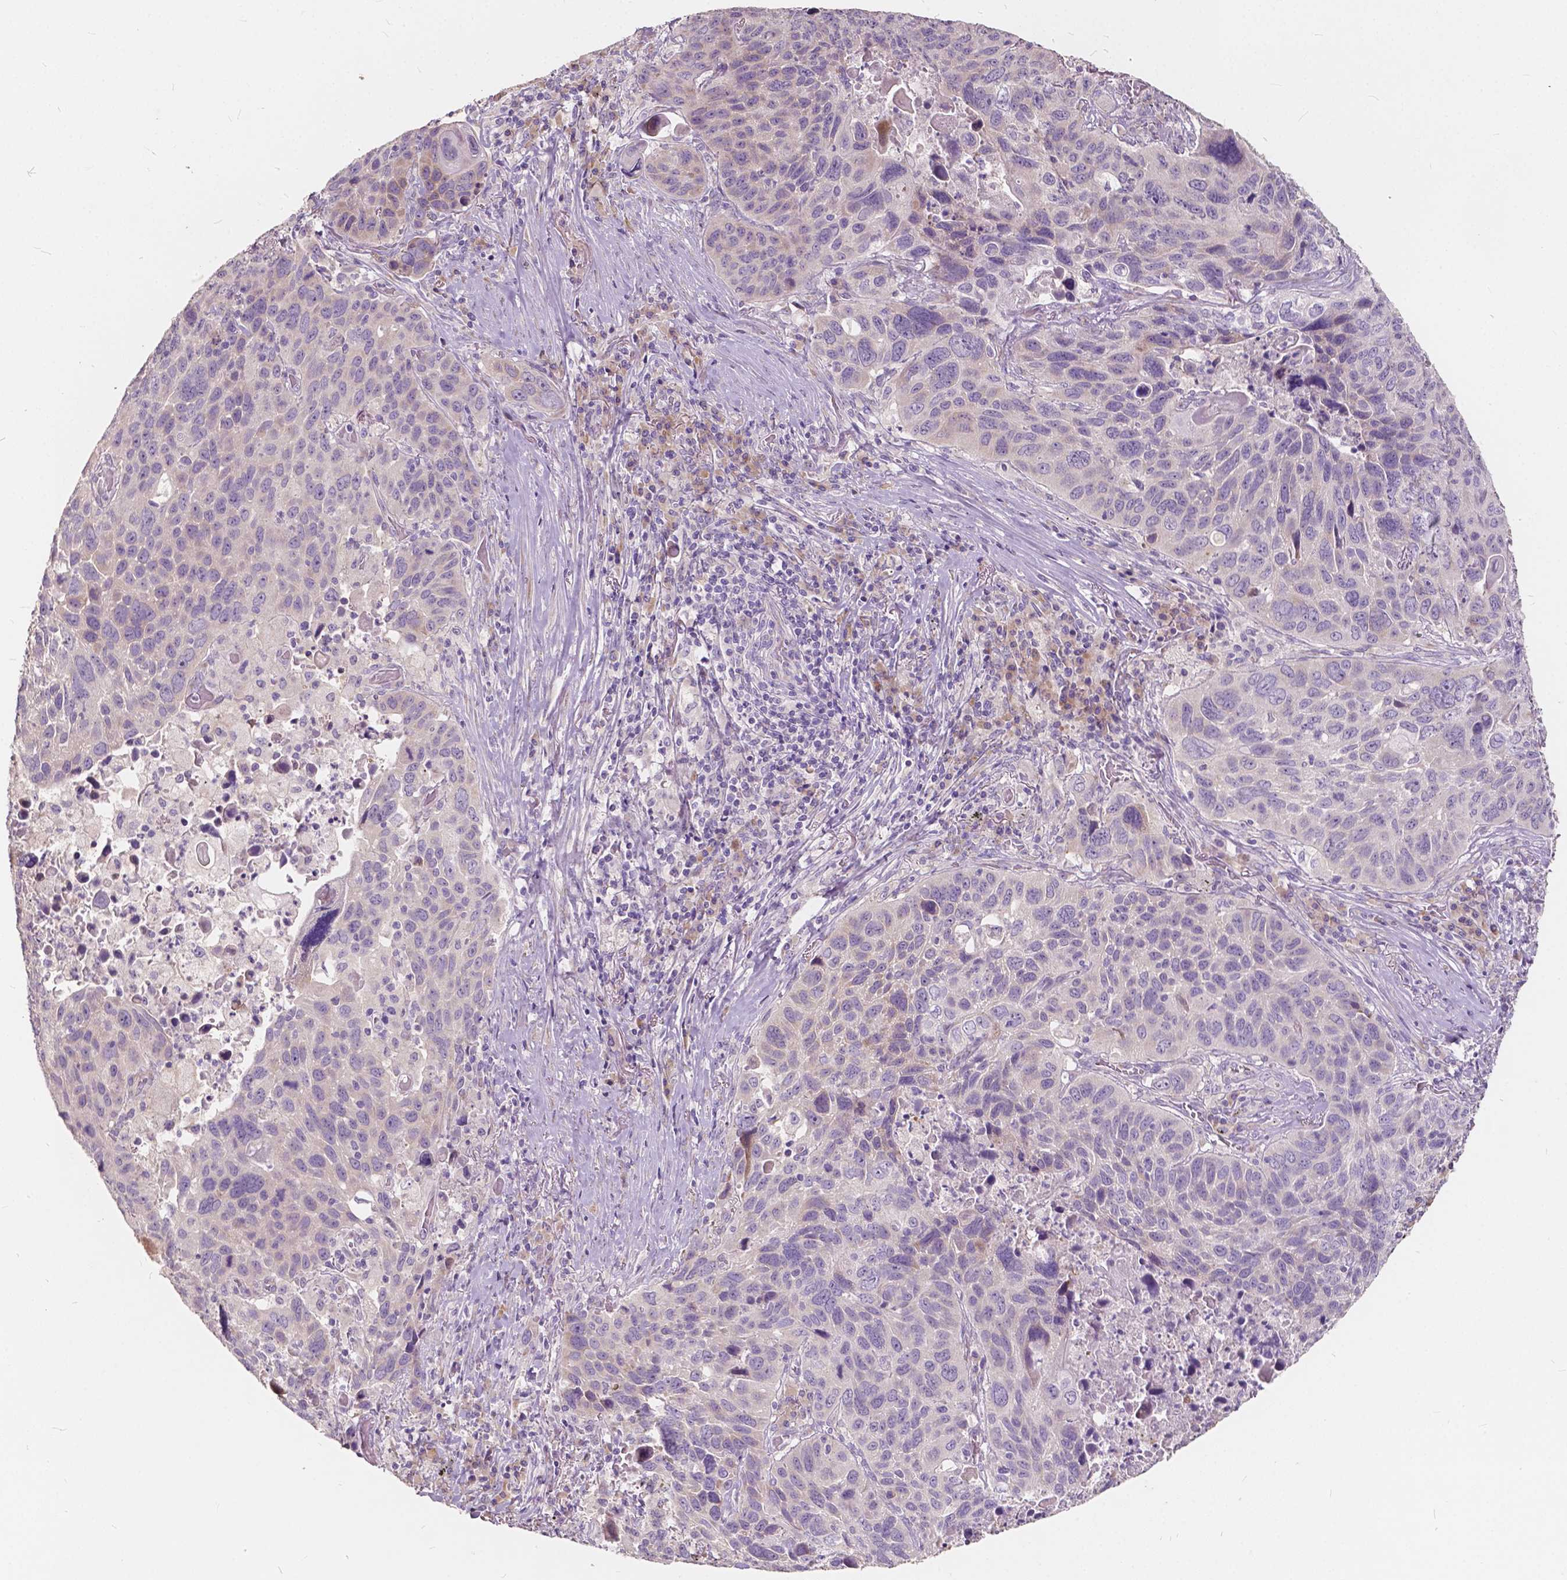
{"staining": {"intensity": "negative", "quantity": "none", "location": "none"}, "tissue": "lung cancer", "cell_type": "Tumor cells", "image_type": "cancer", "snomed": [{"axis": "morphology", "description": "Squamous cell carcinoma, NOS"}, {"axis": "topography", "description": "Lung"}], "caption": "A photomicrograph of lung cancer stained for a protein exhibits no brown staining in tumor cells.", "gene": "SLC7A8", "patient": {"sex": "male", "age": 68}}